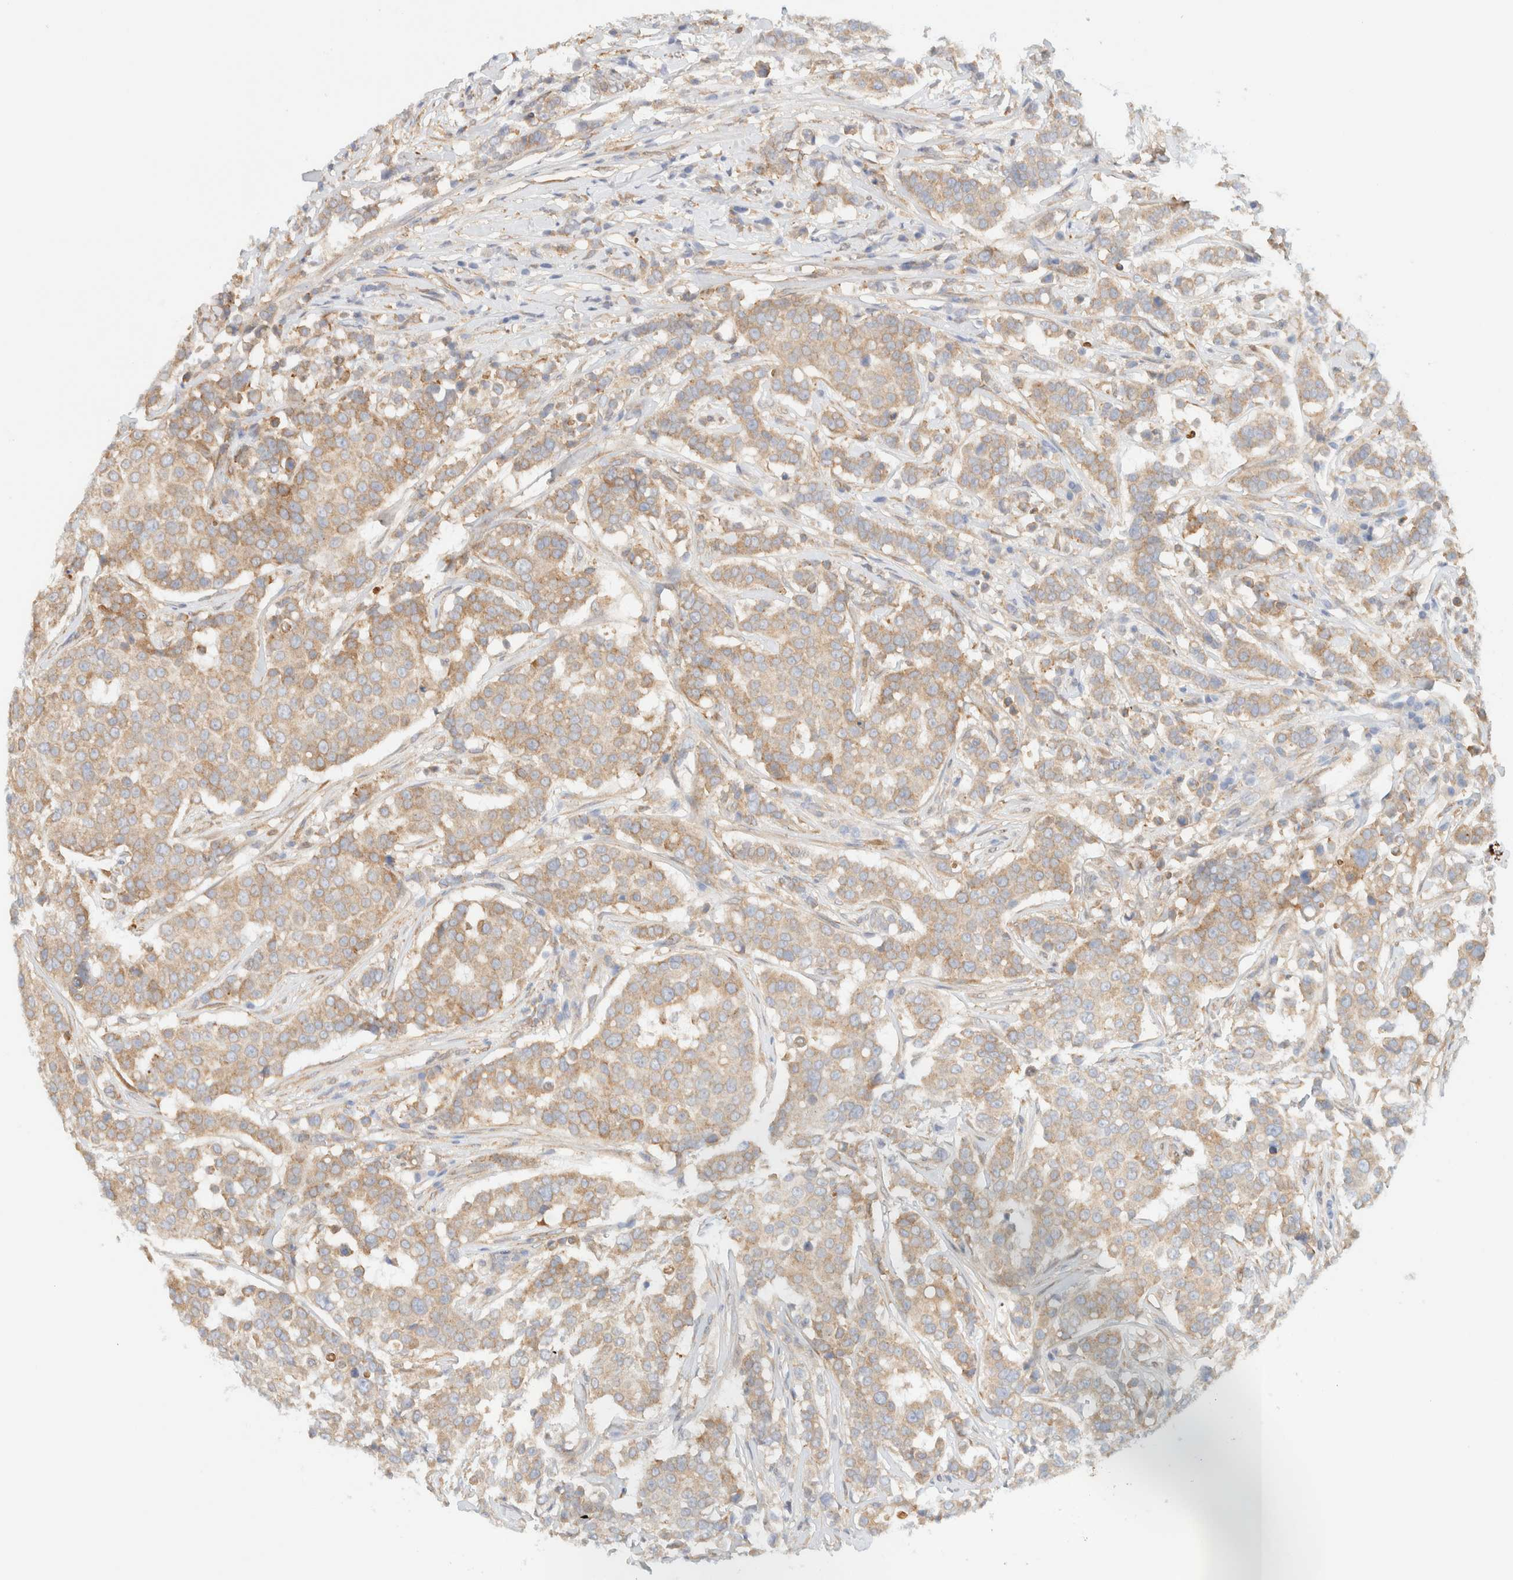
{"staining": {"intensity": "moderate", "quantity": ">75%", "location": "cytoplasmic/membranous"}, "tissue": "breast cancer", "cell_type": "Tumor cells", "image_type": "cancer", "snomed": [{"axis": "morphology", "description": "Duct carcinoma"}, {"axis": "topography", "description": "Breast"}], "caption": "This is a photomicrograph of immunohistochemistry (IHC) staining of breast cancer (intraductal carcinoma), which shows moderate staining in the cytoplasmic/membranous of tumor cells.", "gene": "NT5C", "patient": {"sex": "female", "age": 27}}